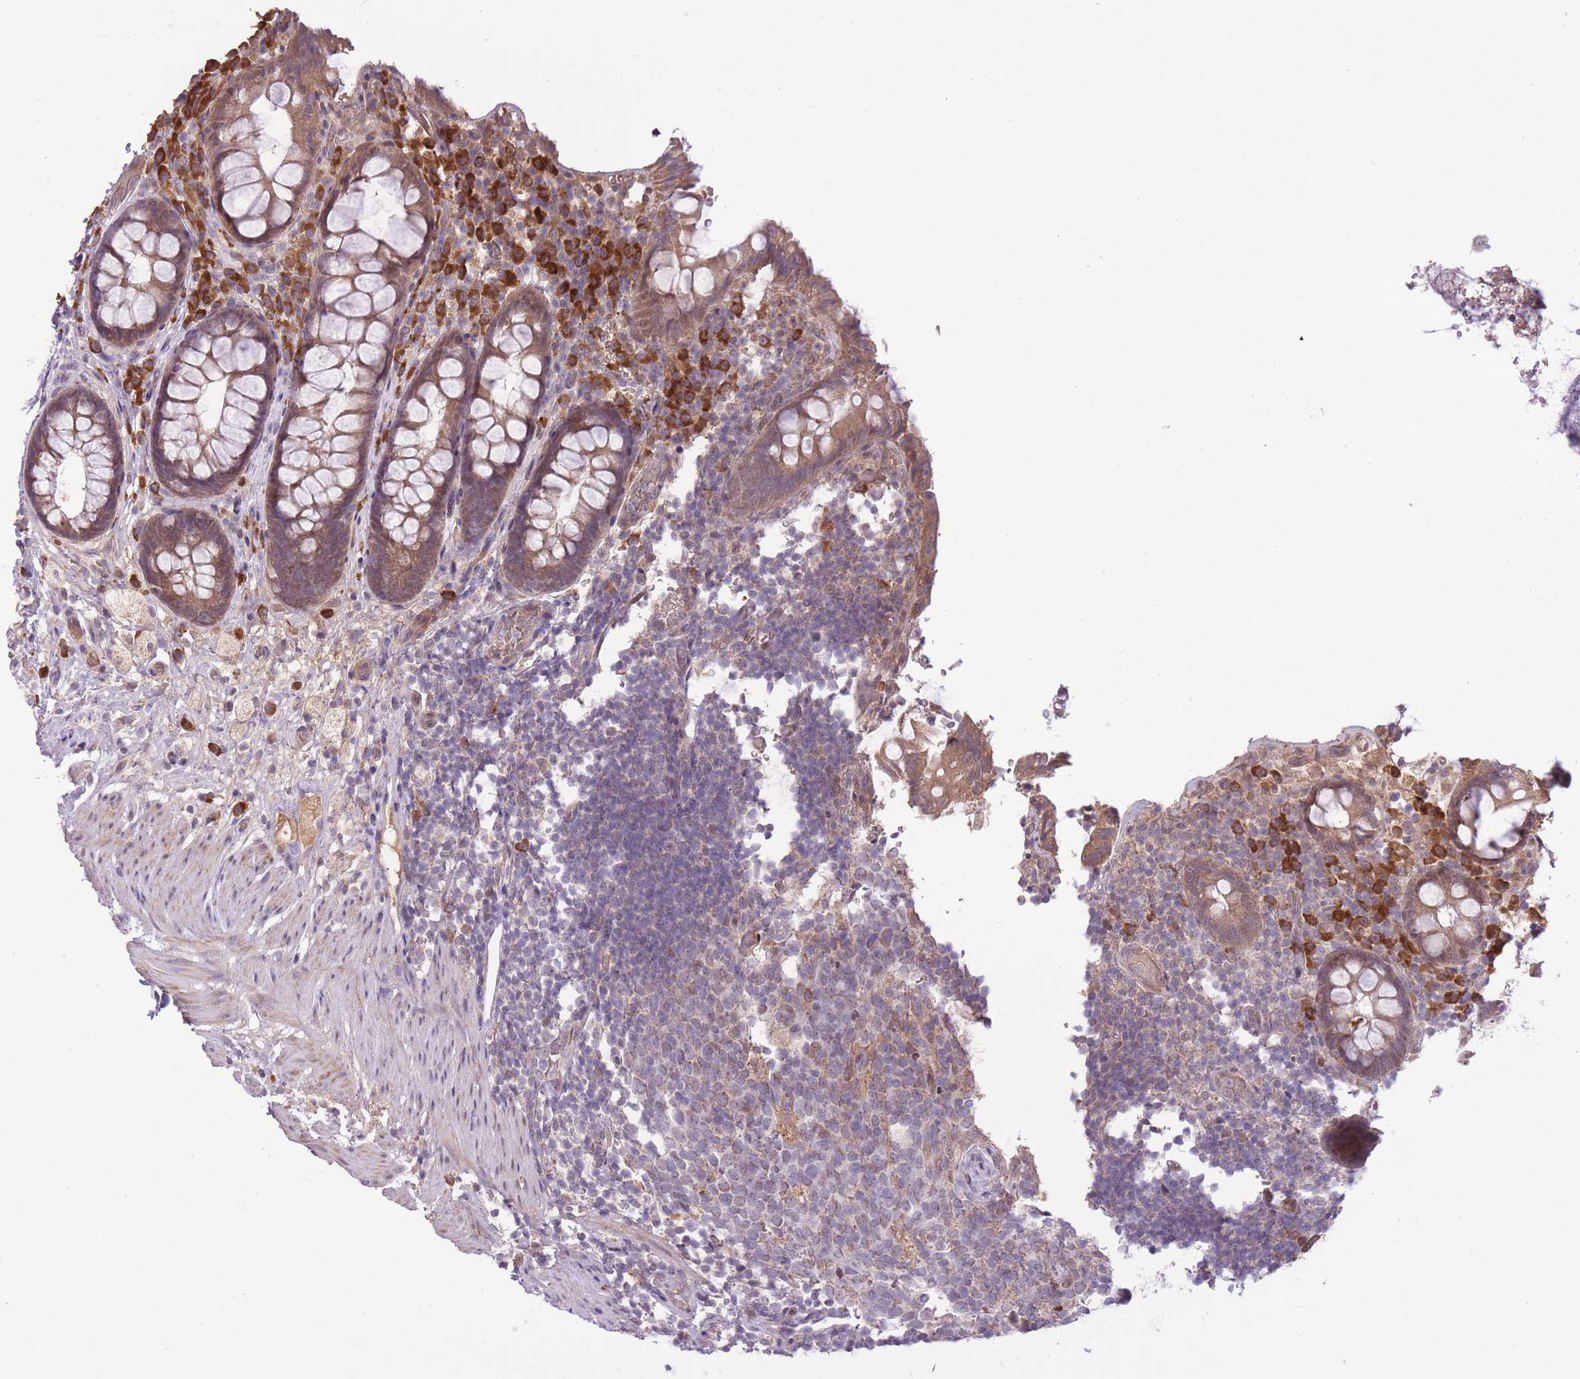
{"staining": {"intensity": "moderate", "quantity": ">75%", "location": "cytoplasmic/membranous"}, "tissue": "rectum", "cell_type": "Glandular cells", "image_type": "normal", "snomed": [{"axis": "morphology", "description": "Normal tissue, NOS"}, {"axis": "topography", "description": "Rectum"}, {"axis": "topography", "description": "Peripheral nerve tissue"}], "caption": "Immunohistochemistry (DAB) staining of normal human rectum shows moderate cytoplasmic/membranous protein positivity in approximately >75% of glandular cells.", "gene": "POLR3F", "patient": {"sex": "female", "age": 69}}